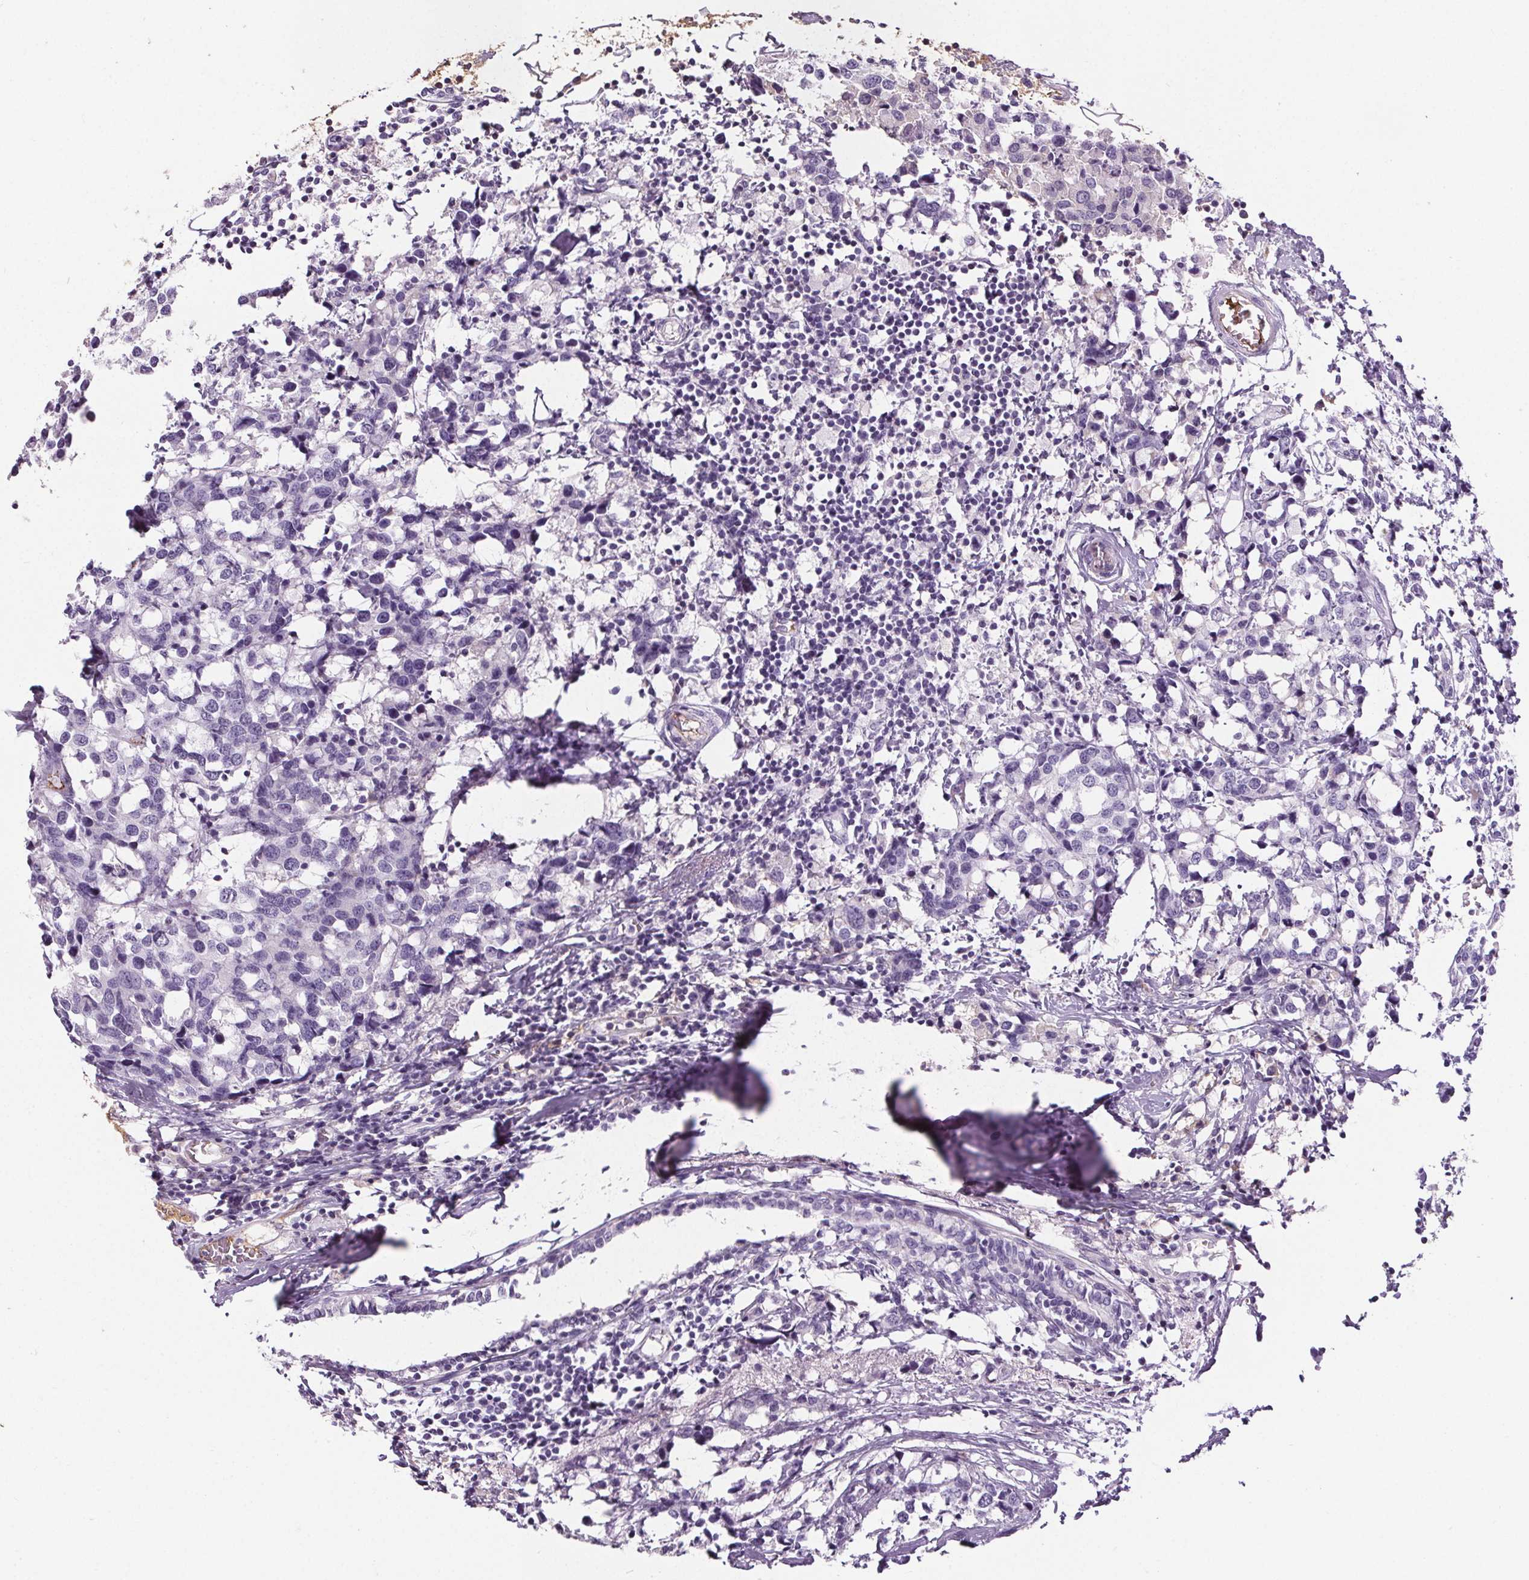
{"staining": {"intensity": "negative", "quantity": "none", "location": "none"}, "tissue": "breast cancer", "cell_type": "Tumor cells", "image_type": "cancer", "snomed": [{"axis": "morphology", "description": "Lobular carcinoma"}, {"axis": "topography", "description": "Breast"}], "caption": "DAB immunohistochemical staining of human breast lobular carcinoma reveals no significant staining in tumor cells. (DAB (3,3'-diaminobenzidine) immunohistochemistry, high magnification).", "gene": "CD5L", "patient": {"sex": "female", "age": 59}}